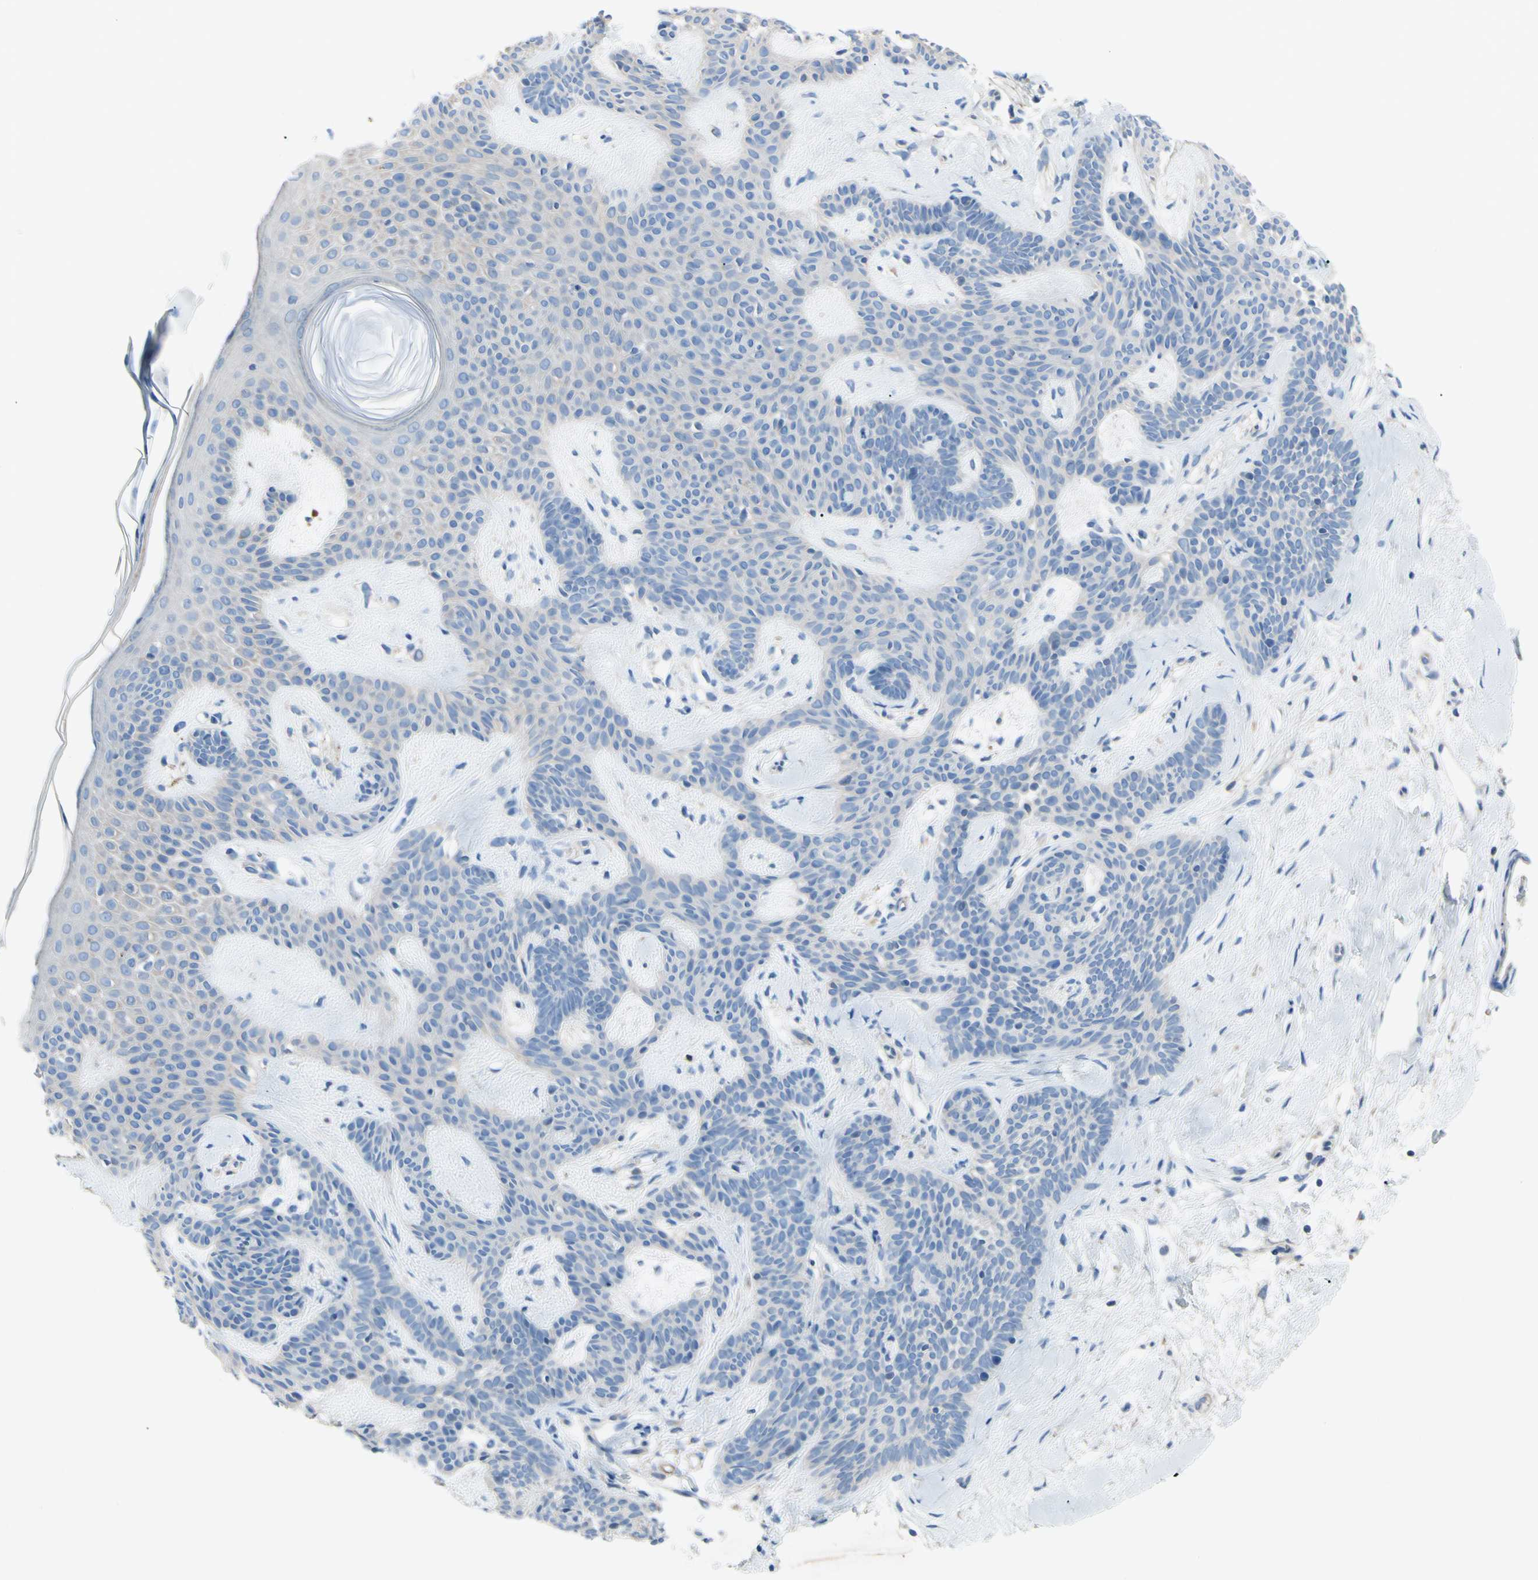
{"staining": {"intensity": "negative", "quantity": "none", "location": "none"}, "tissue": "skin cancer", "cell_type": "Tumor cells", "image_type": "cancer", "snomed": [{"axis": "morphology", "description": "Developmental malformation"}, {"axis": "morphology", "description": "Basal cell carcinoma"}, {"axis": "topography", "description": "Skin"}], "caption": "DAB (3,3'-diaminobenzidine) immunohistochemical staining of skin basal cell carcinoma reveals no significant expression in tumor cells.", "gene": "TMEM59L", "patient": {"sex": "female", "age": 62}}